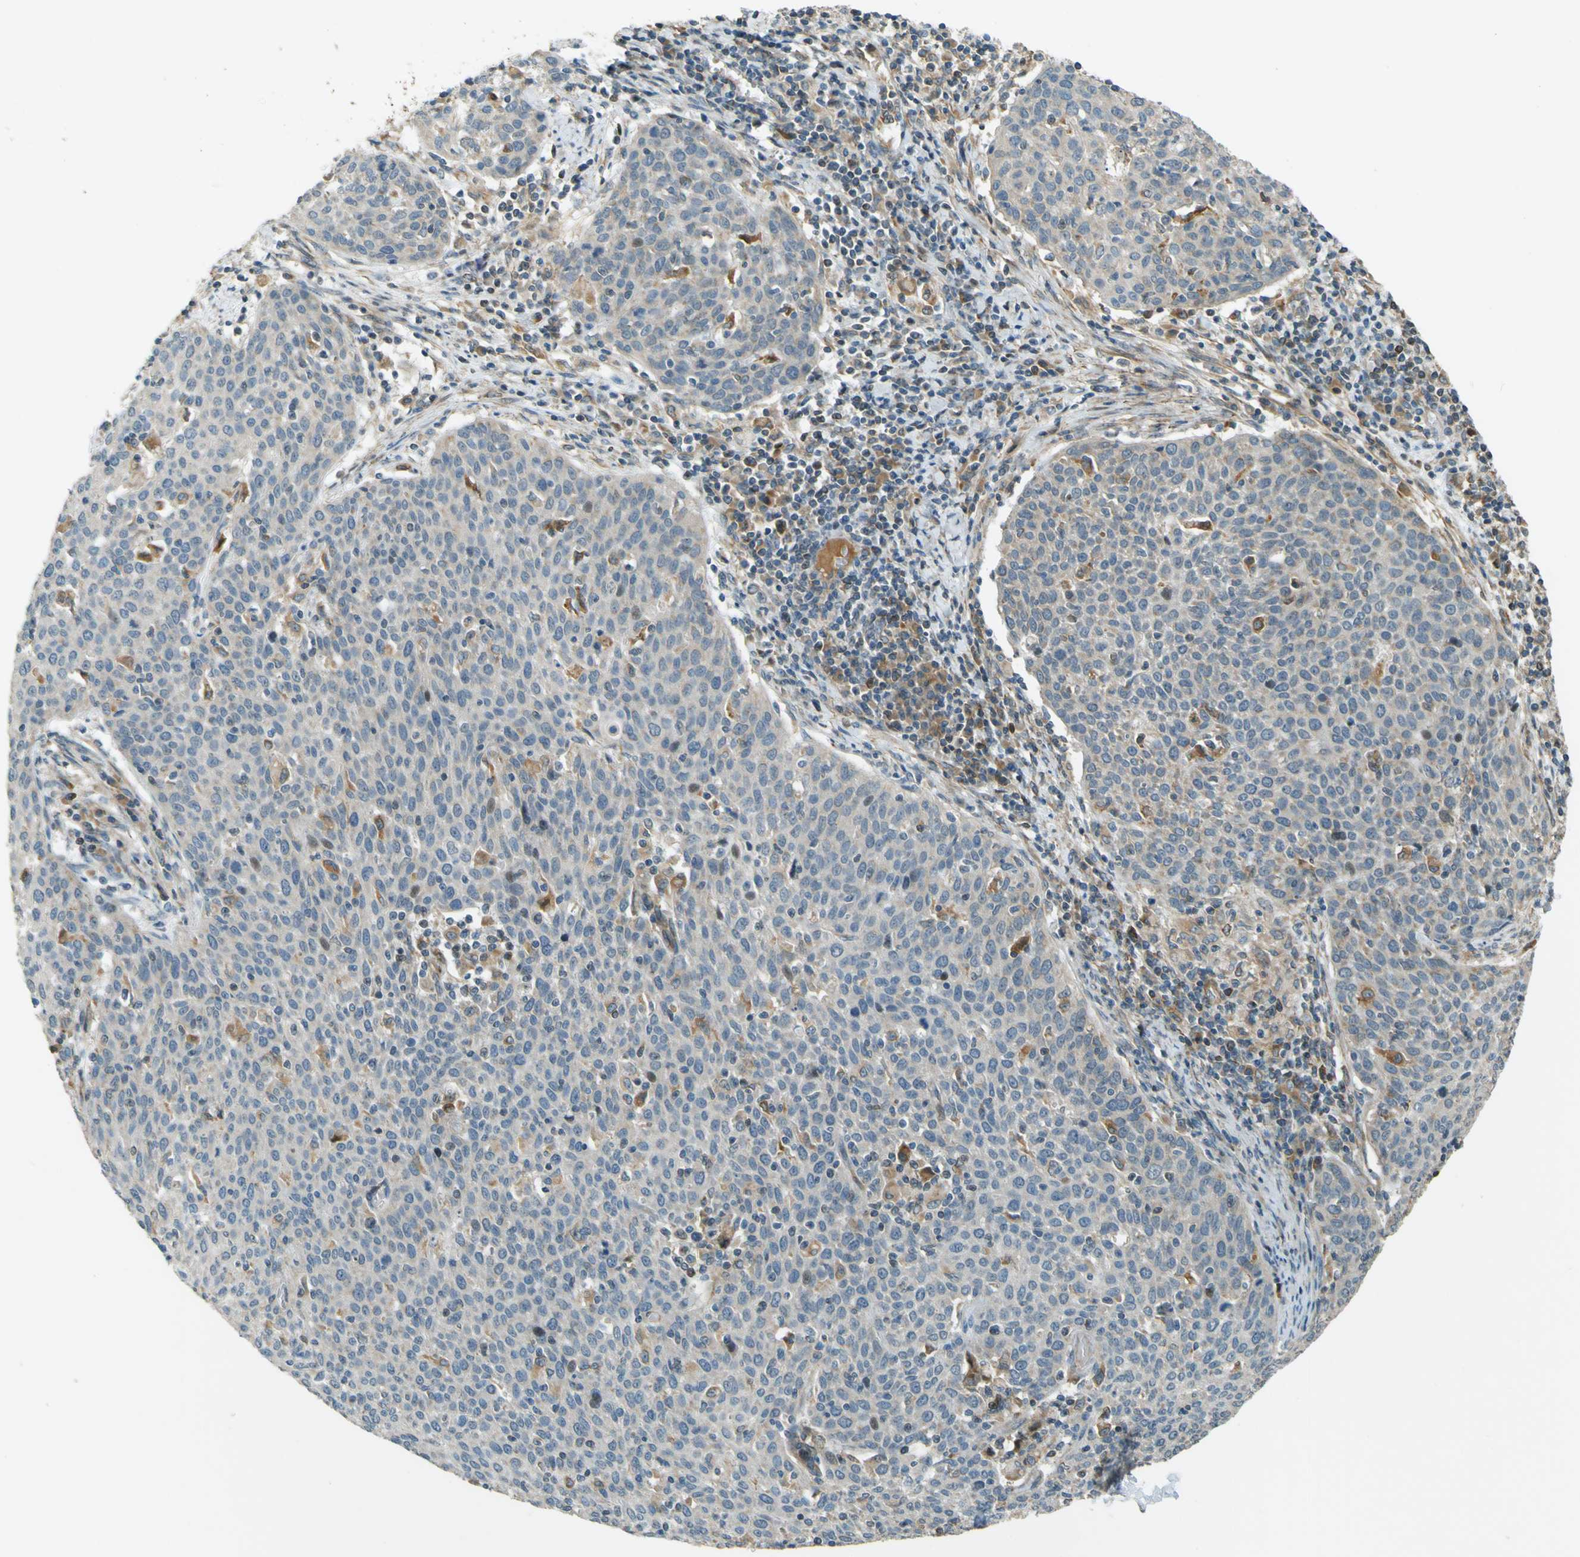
{"staining": {"intensity": "weak", "quantity": "25%-75%", "location": "cytoplasmic/membranous"}, "tissue": "cervical cancer", "cell_type": "Tumor cells", "image_type": "cancer", "snomed": [{"axis": "morphology", "description": "Squamous cell carcinoma, NOS"}, {"axis": "topography", "description": "Cervix"}], "caption": "IHC of cervical squamous cell carcinoma exhibits low levels of weak cytoplasmic/membranous staining in approximately 25%-75% of tumor cells.", "gene": "LPCAT1", "patient": {"sex": "female", "age": 38}}